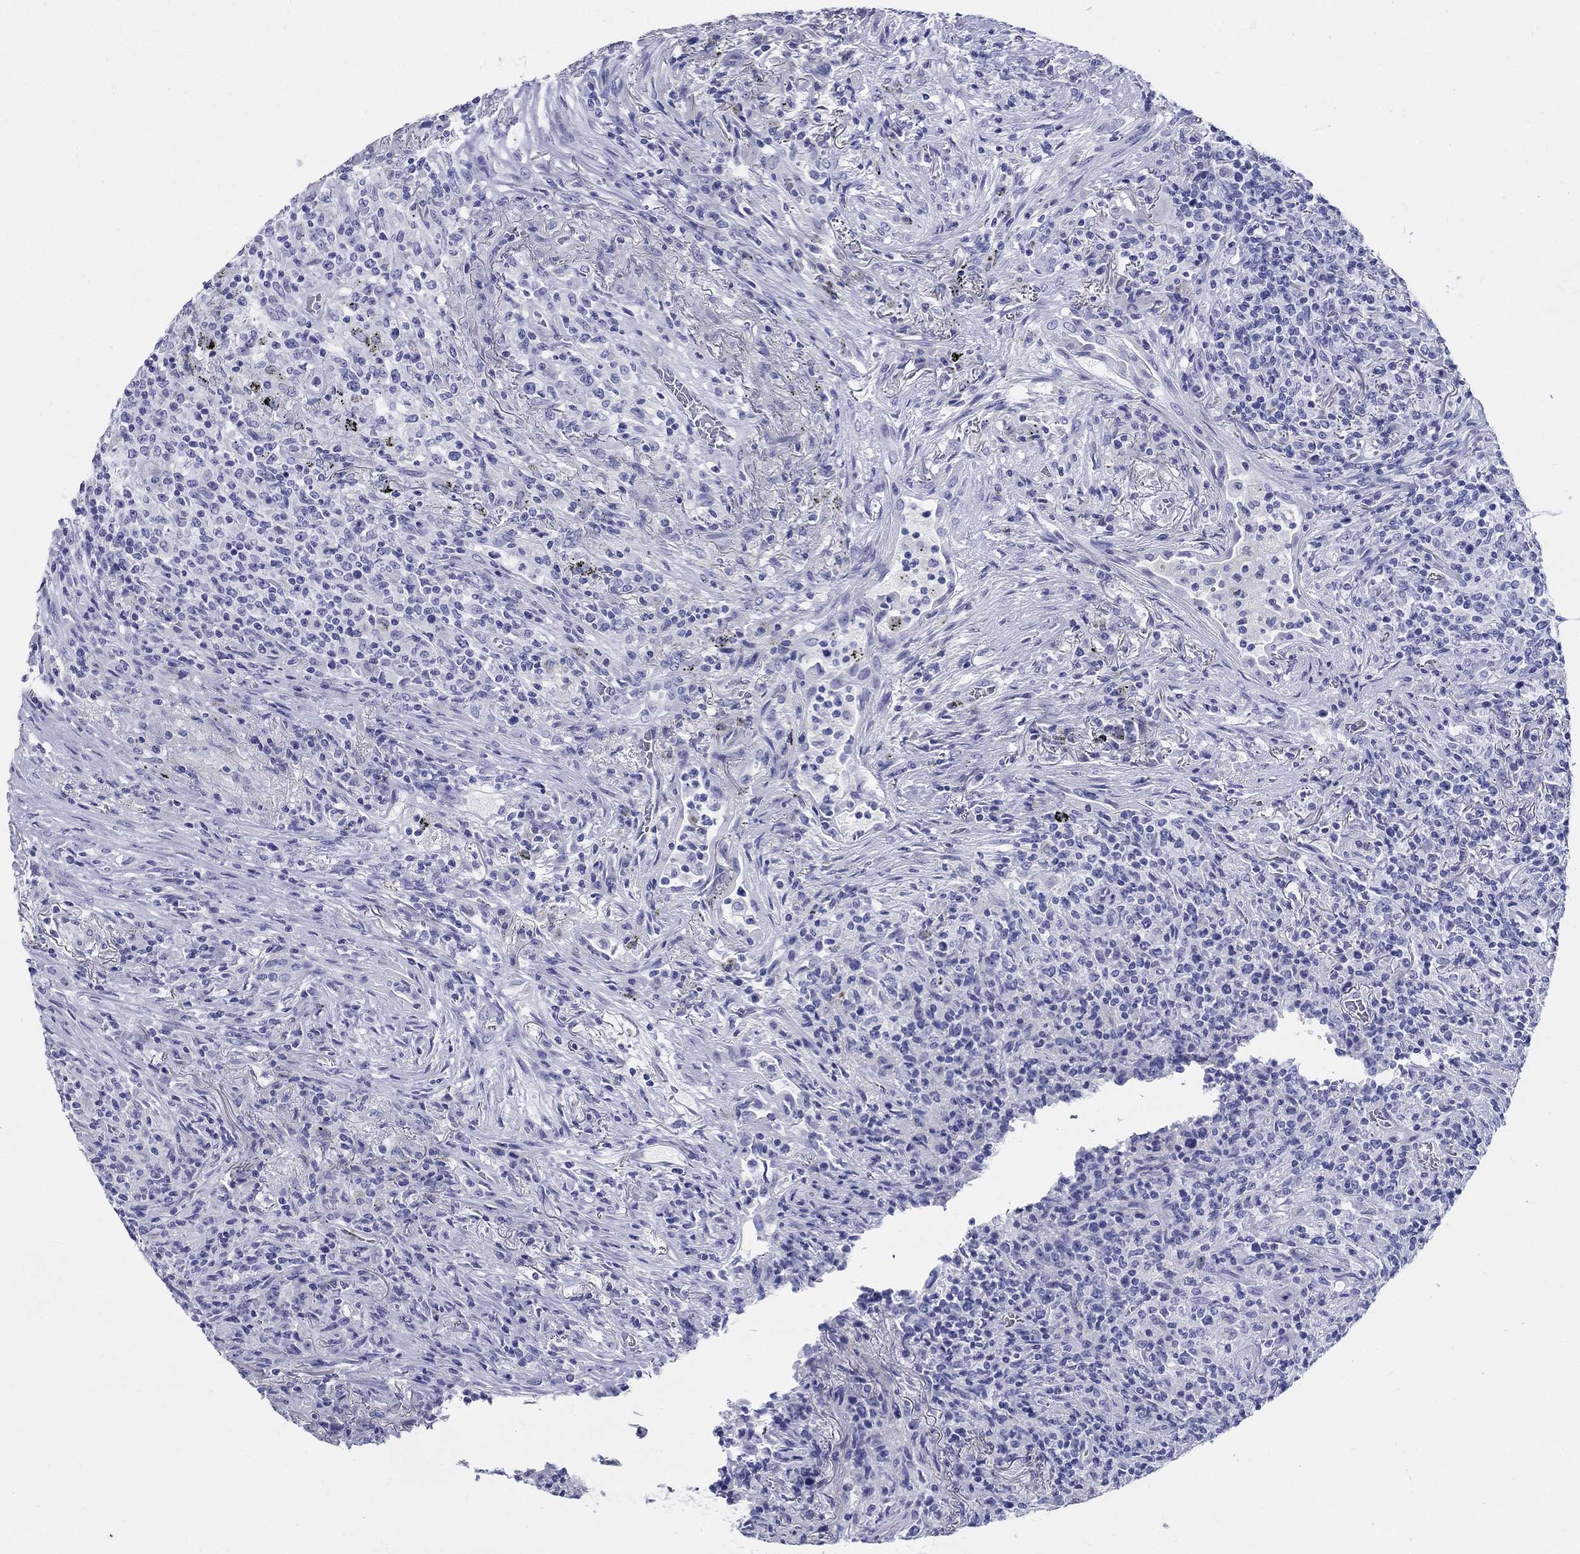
{"staining": {"intensity": "negative", "quantity": "none", "location": "none"}, "tissue": "lymphoma", "cell_type": "Tumor cells", "image_type": "cancer", "snomed": [{"axis": "morphology", "description": "Malignant lymphoma, non-Hodgkin's type, High grade"}, {"axis": "topography", "description": "Lung"}], "caption": "High-grade malignant lymphoma, non-Hodgkin's type was stained to show a protein in brown. There is no significant staining in tumor cells.", "gene": "CRYGS", "patient": {"sex": "male", "age": 79}}